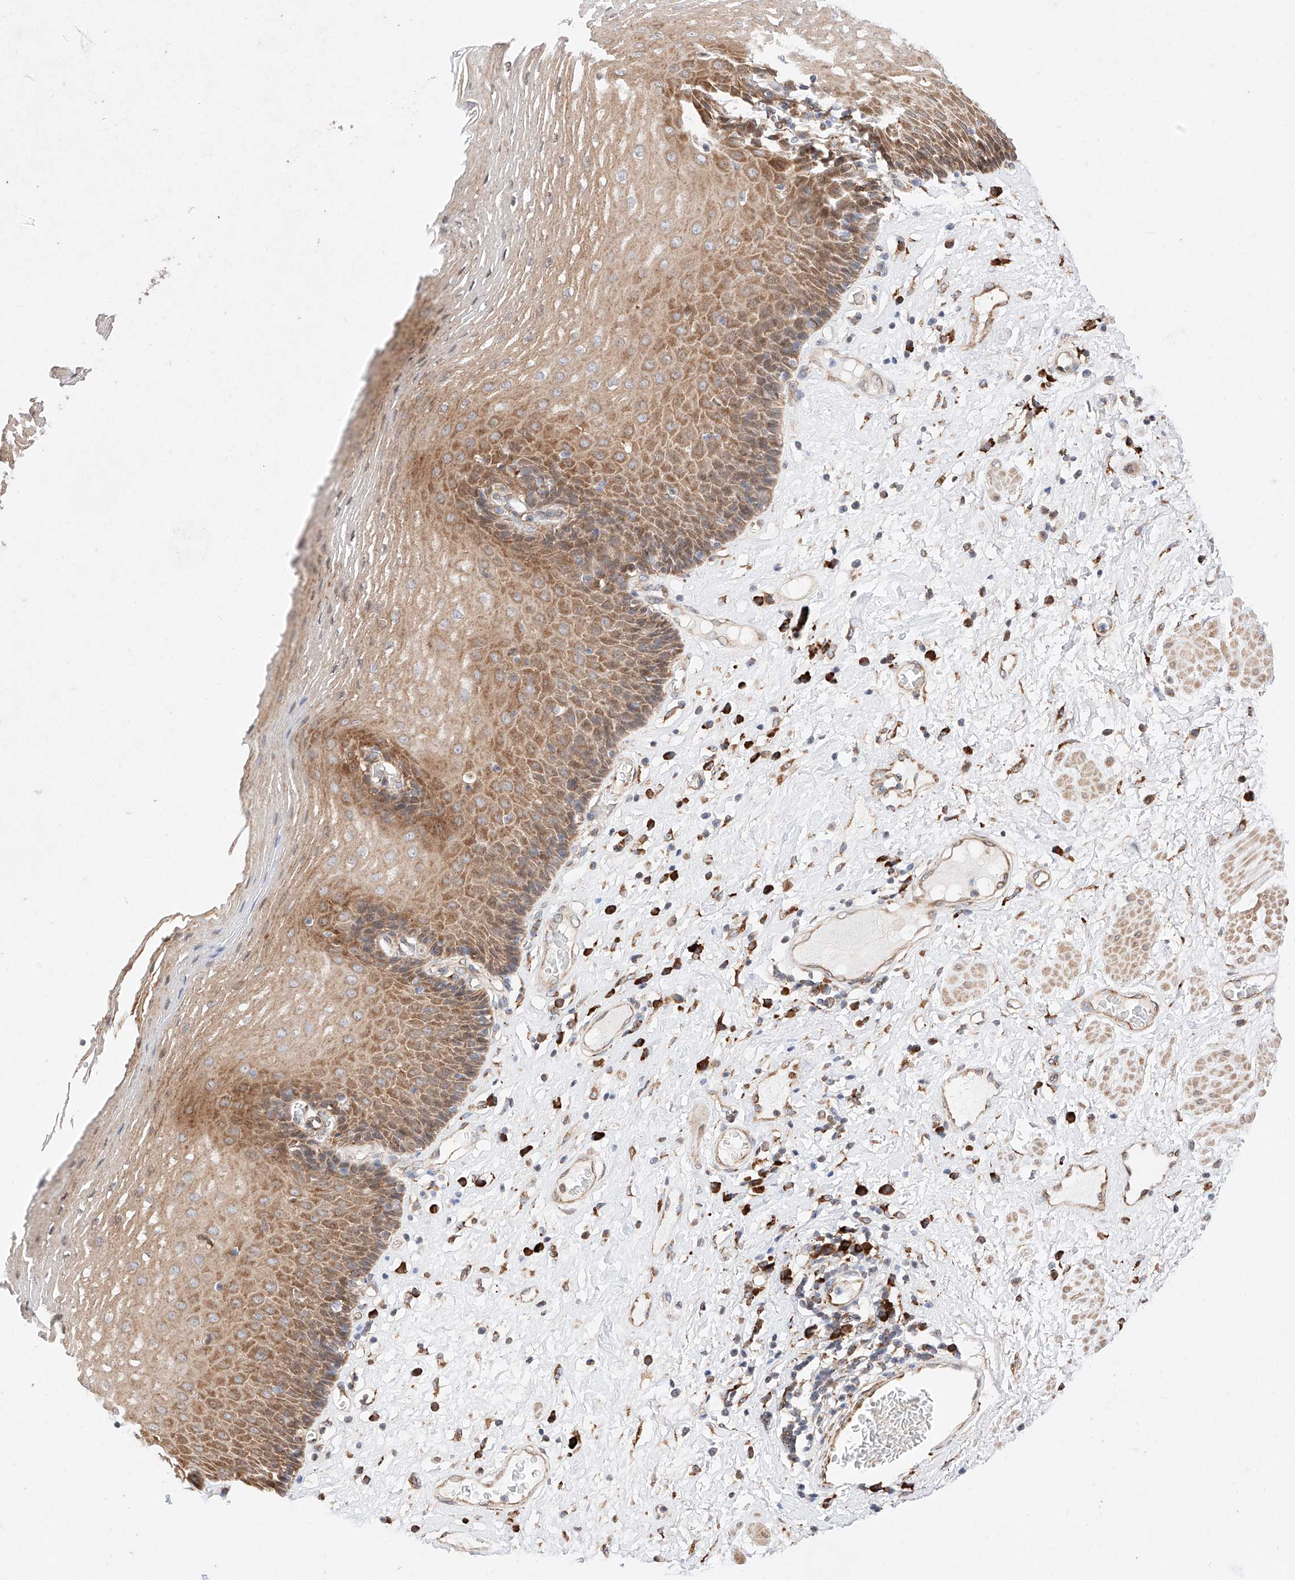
{"staining": {"intensity": "moderate", "quantity": "25%-75%", "location": "cytoplasmic/membranous"}, "tissue": "esophagus", "cell_type": "Squamous epithelial cells", "image_type": "normal", "snomed": [{"axis": "morphology", "description": "Normal tissue, NOS"}, {"axis": "morphology", "description": "Adenocarcinoma, NOS"}, {"axis": "topography", "description": "Esophagus"}], "caption": "DAB immunohistochemical staining of normal human esophagus shows moderate cytoplasmic/membranous protein positivity in approximately 25%-75% of squamous epithelial cells. The staining was performed using DAB to visualize the protein expression in brown, while the nuclei were stained in blue with hematoxylin (Magnification: 20x).", "gene": "ATP9B", "patient": {"sex": "male", "age": 62}}